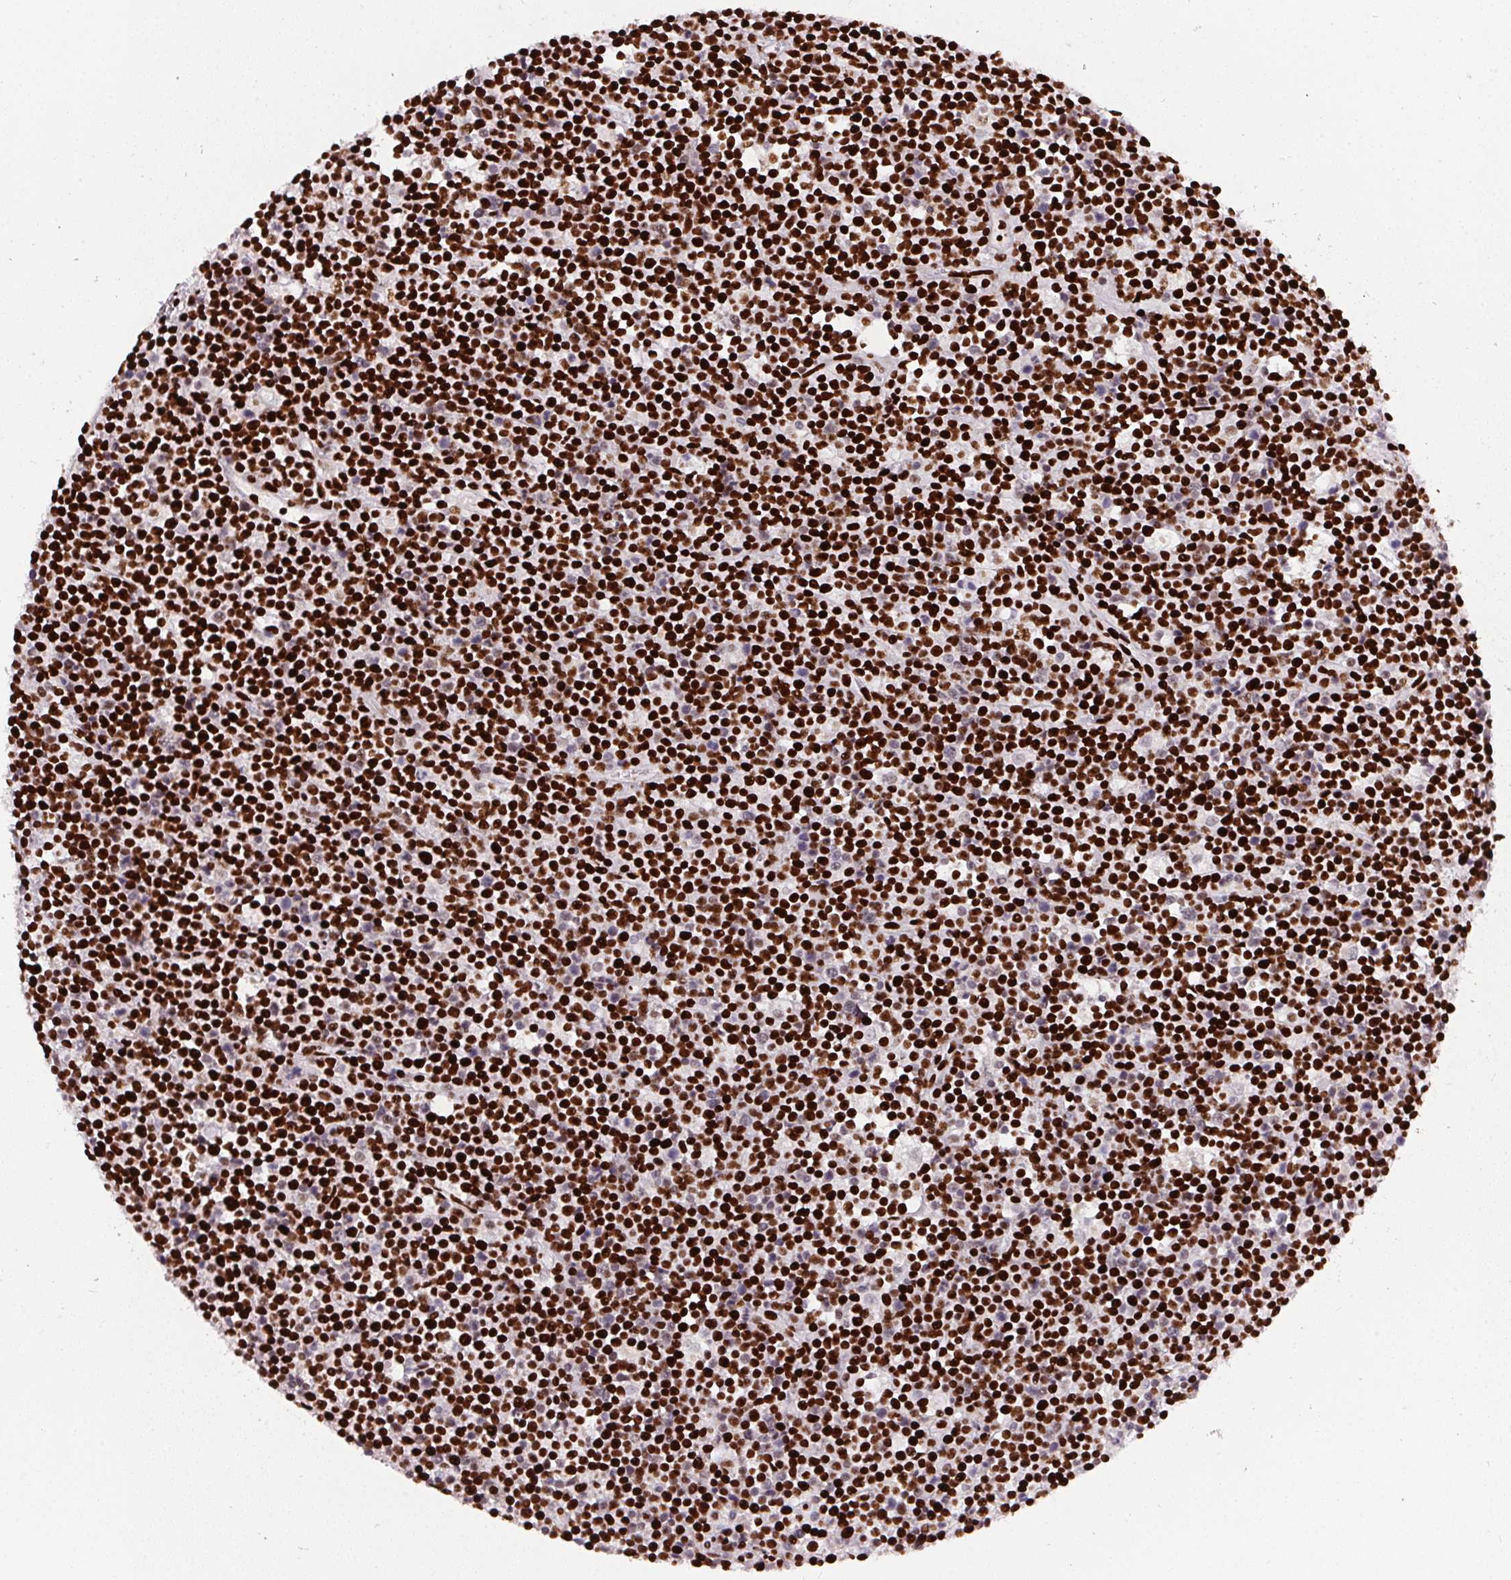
{"staining": {"intensity": "strong", "quantity": ">75%", "location": "nuclear"}, "tissue": "lymphoma", "cell_type": "Tumor cells", "image_type": "cancer", "snomed": [{"axis": "morphology", "description": "Malignant lymphoma, non-Hodgkin's type, High grade"}, {"axis": "topography", "description": "Ovary"}], "caption": "Protein expression analysis of lymphoma displays strong nuclear positivity in about >75% of tumor cells.", "gene": "PAGE3", "patient": {"sex": "female", "age": 56}}